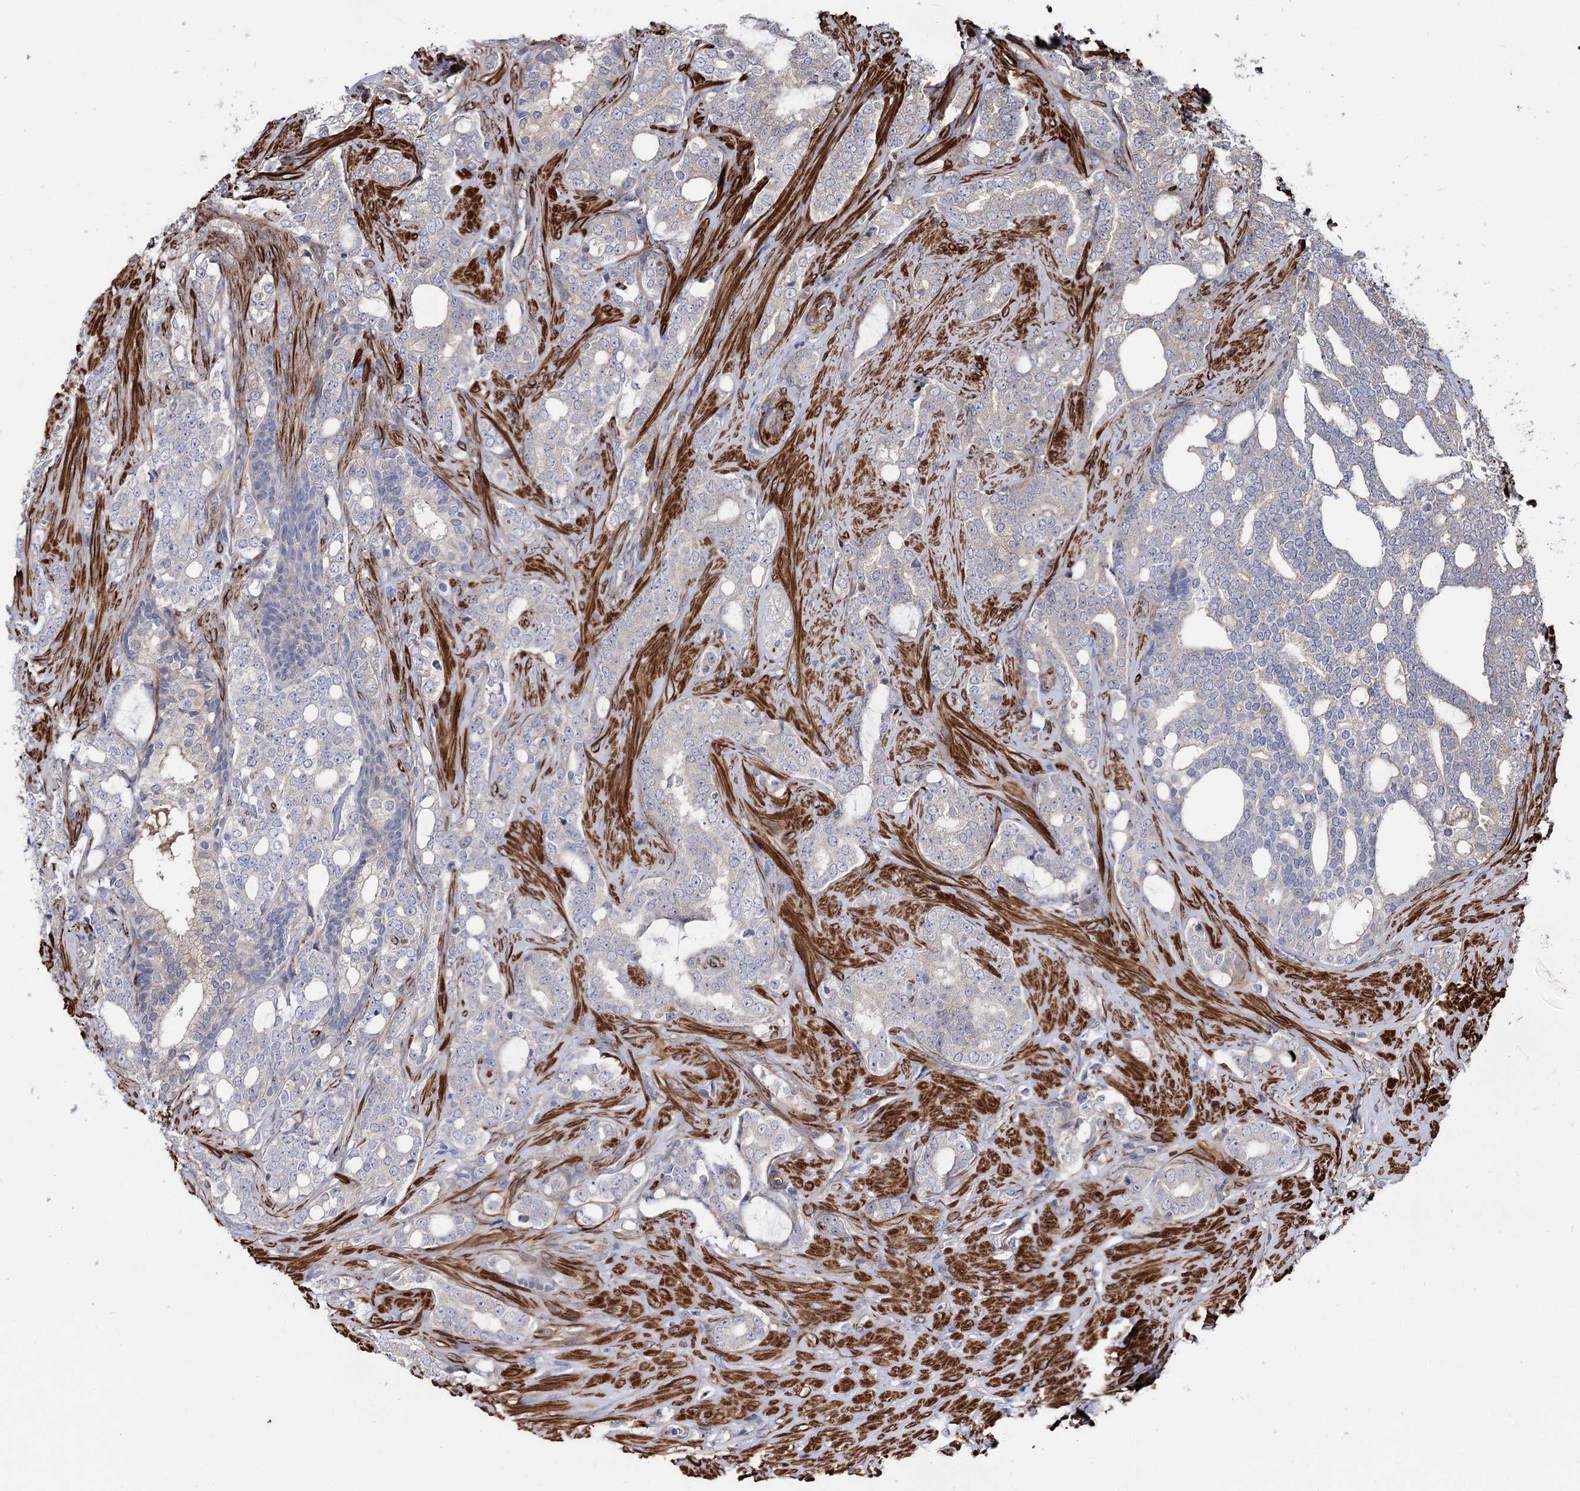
{"staining": {"intensity": "negative", "quantity": "none", "location": "none"}, "tissue": "prostate cancer", "cell_type": "Tumor cells", "image_type": "cancer", "snomed": [{"axis": "morphology", "description": "Adenocarcinoma, High grade"}, {"axis": "topography", "description": "Prostate"}], "caption": "Prostate cancer stained for a protein using IHC shows no staining tumor cells.", "gene": "DPP3", "patient": {"sex": "male", "age": 64}}